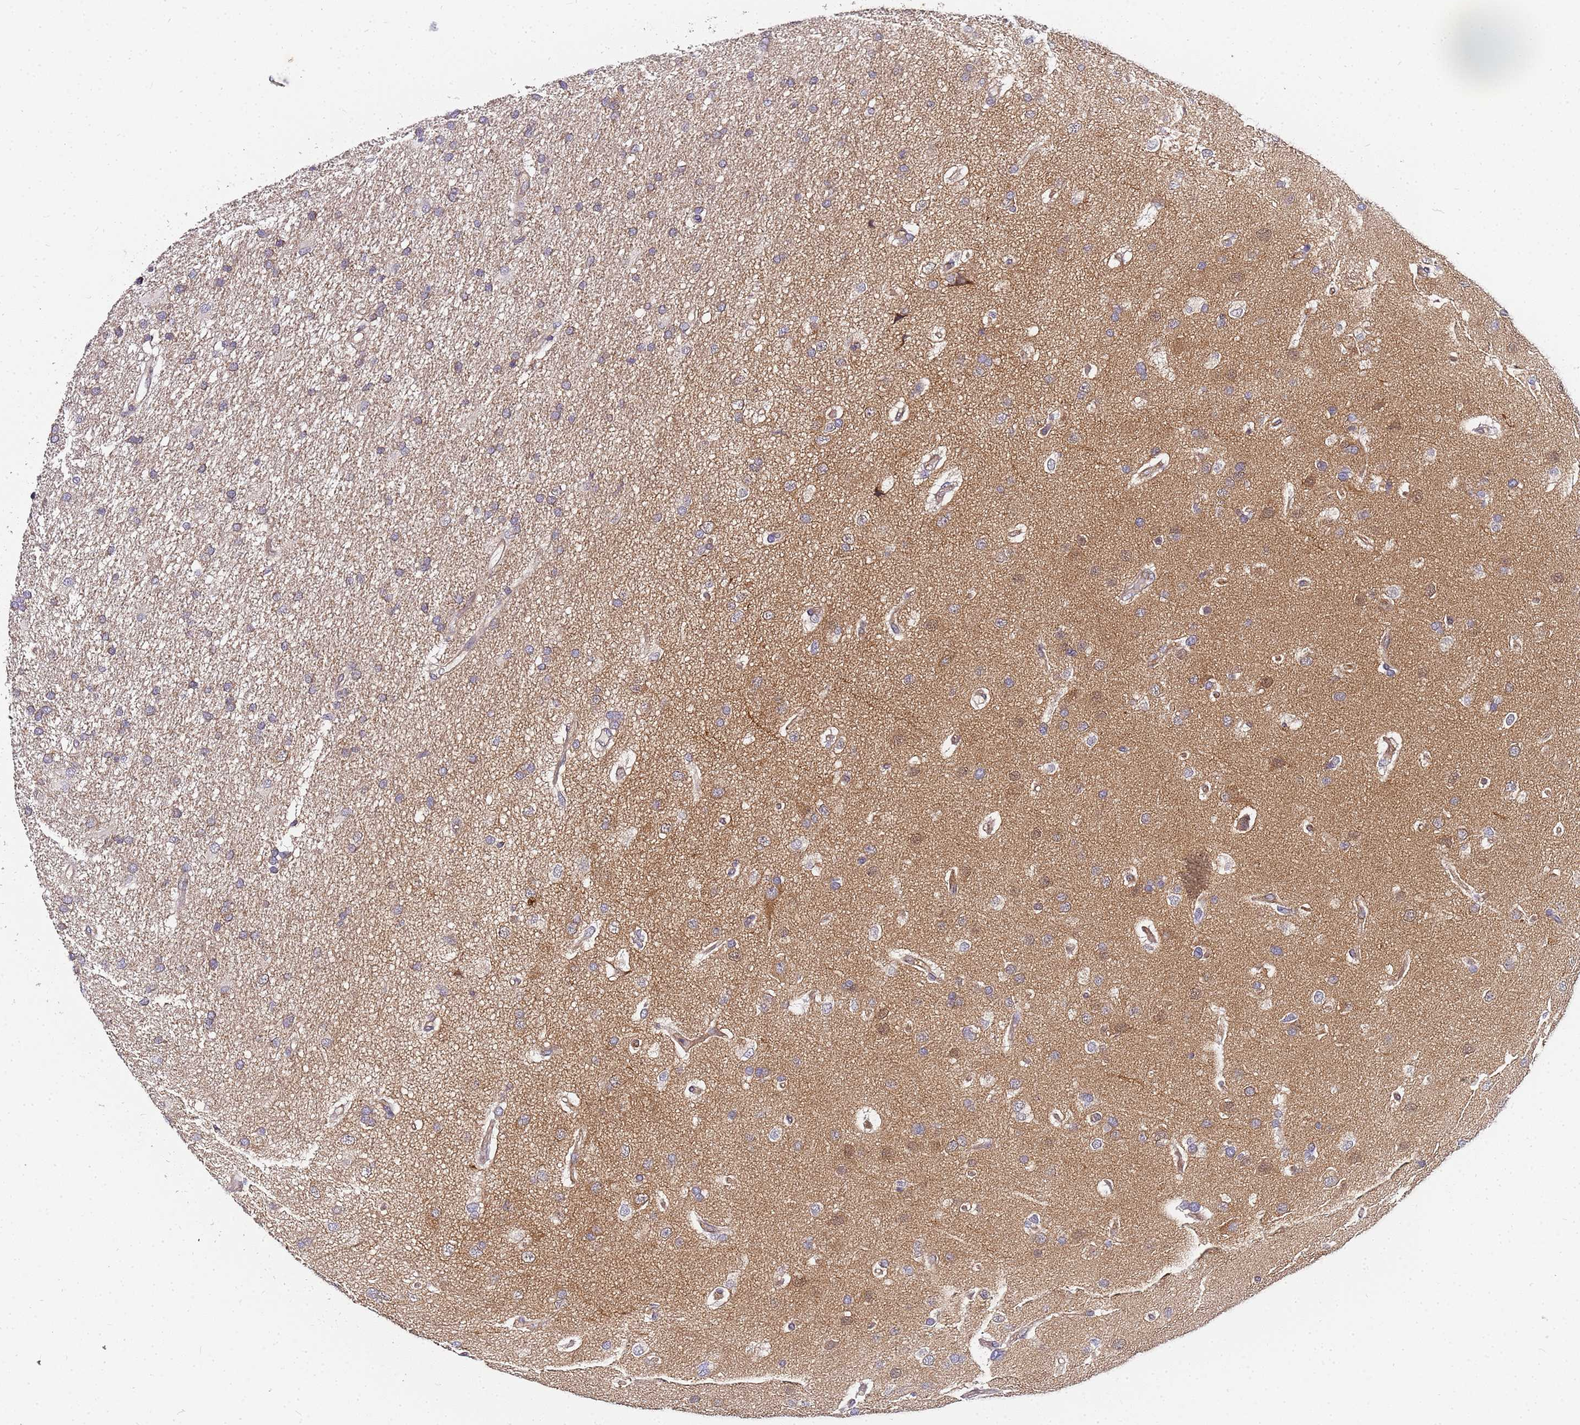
{"staining": {"intensity": "negative", "quantity": "none", "location": "none"}, "tissue": "glioma", "cell_type": "Tumor cells", "image_type": "cancer", "snomed": [{"axis": "morphology", "description": "Glioma, malignant, High grade"}, {"axis": "topography", "description": "Brain"}], "caption": "High magnification brightfield microscopy of glioma stained with DAB (3,3'-diaminobenzidine) (brown) and counterstained with hematoxylin (blue): tumor cells show no significant expression. (Brightfield microscopy of DAB IHC at high magnification).", "gene": "CHM", "patient": {"sex": "male", "age": 77}}